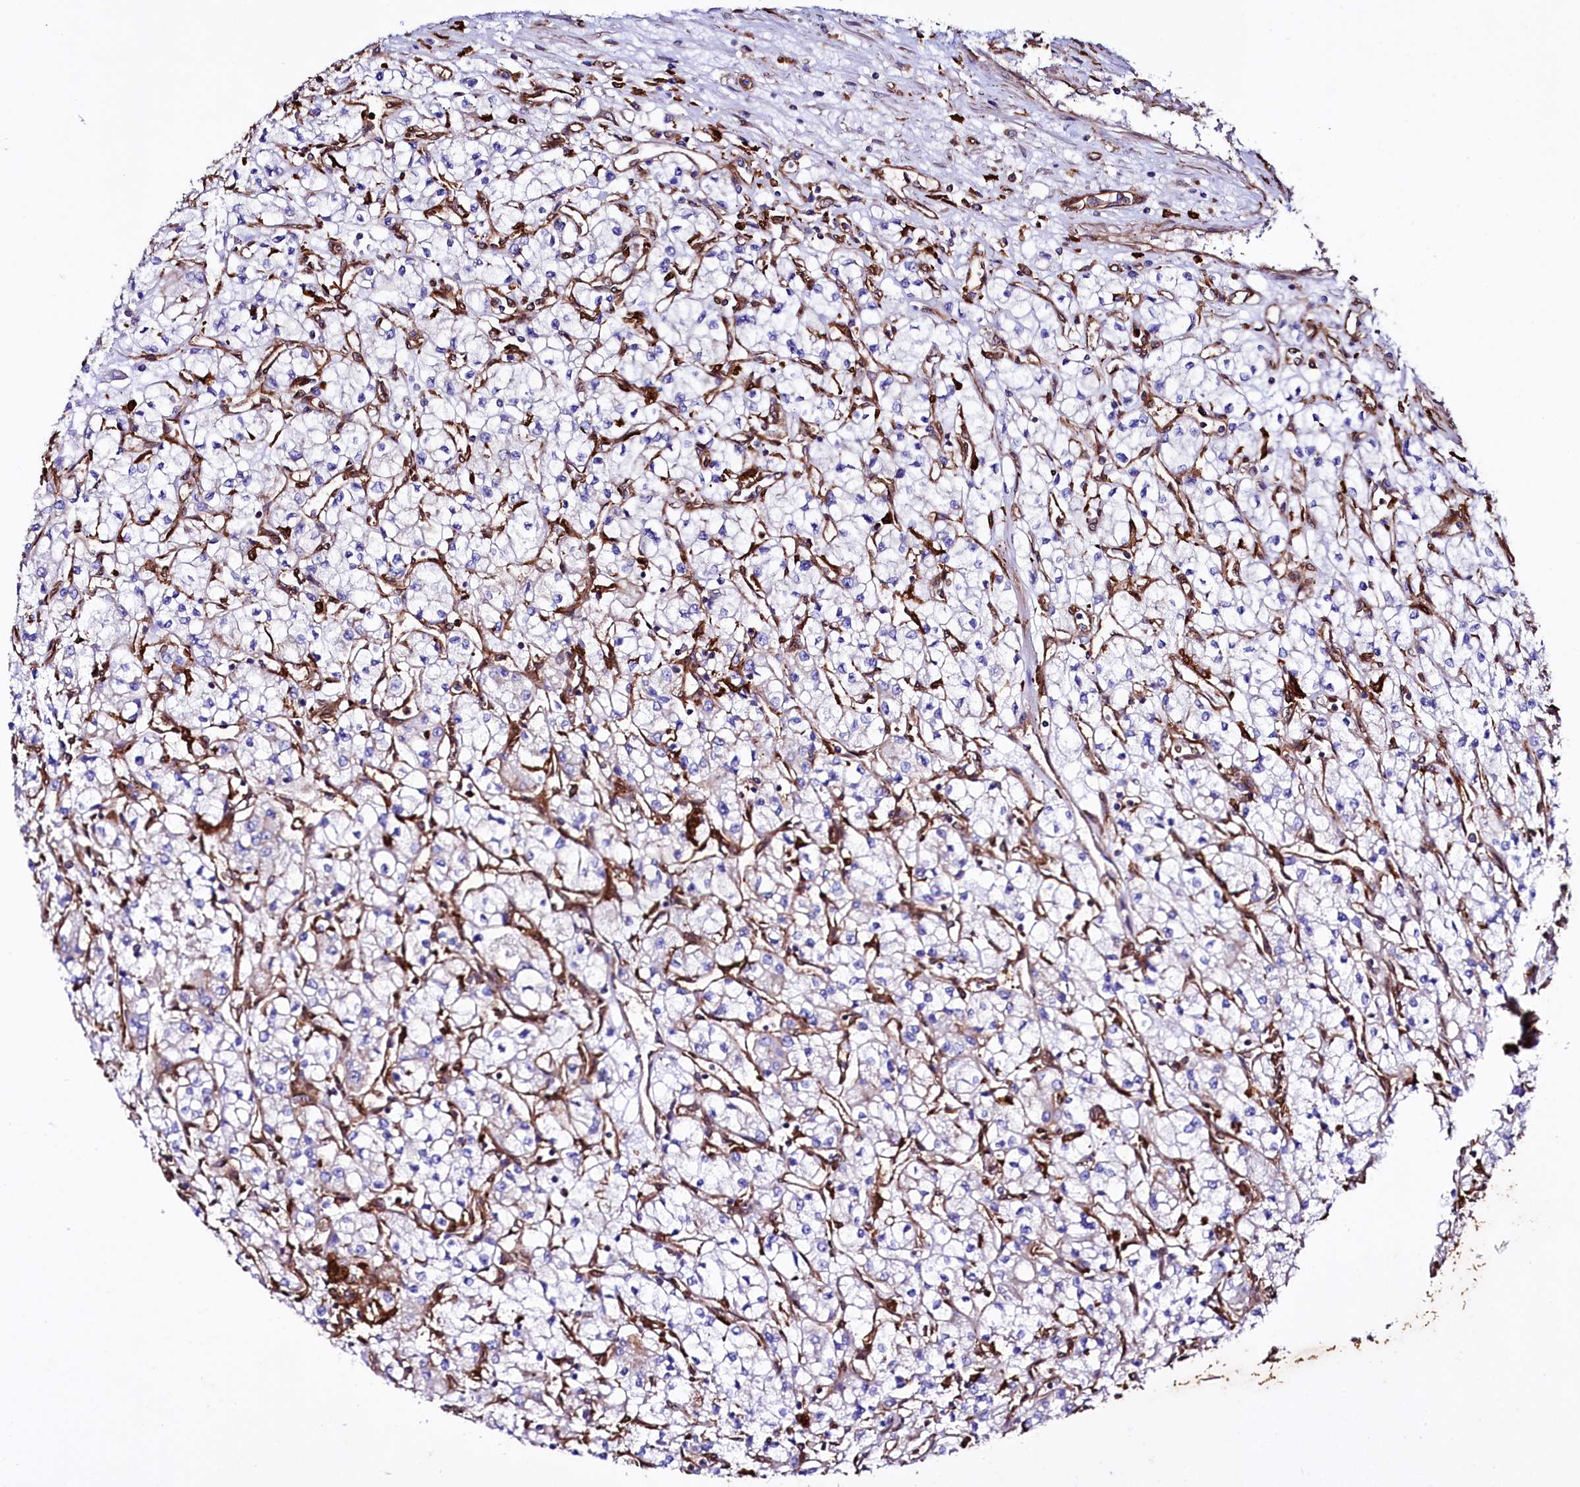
{"staining": {"intensity": "negative", "quantity": "none", "location": "none"}, "tissue": "renal cancer", "cell_type": "Tumor cells", "image_type": "cancer", "snomed": [{"axis": "morphology", "description": "Adenocarcinoma, NOS"}, {"axis": "topography", "description": "Kidney"}], "caption": "Tumor cells are negative for brown protein staining in renal adenocarcinoma. Brightfield microscopy of immunohistochemistry stained with DAB (brown) and hematoxylin (blue), captured at high magnification.", "gene": "STAMBPL1", "patient": {"sex": "male", "age": 59}}